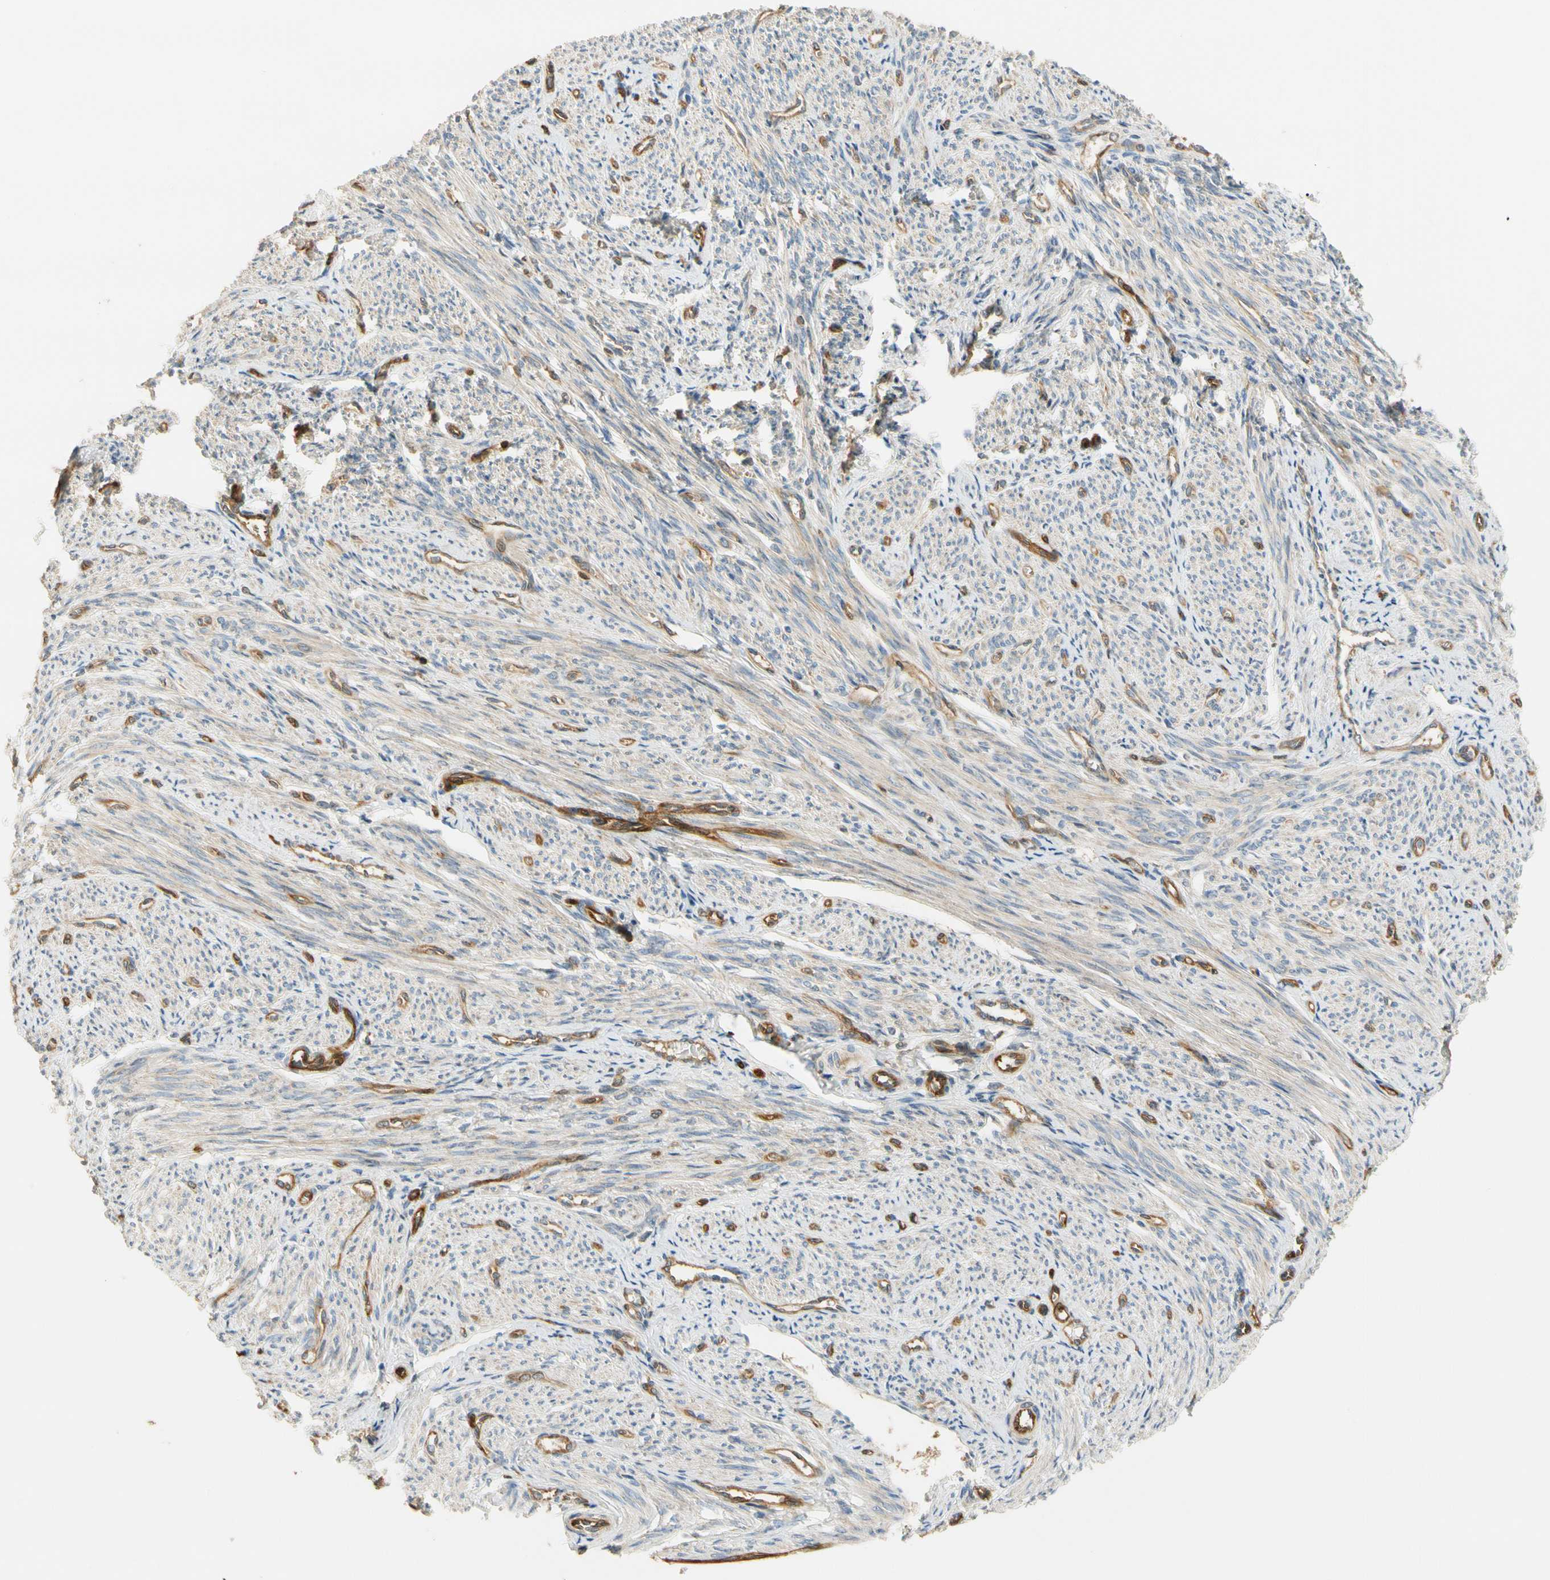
{"staining": {"intensity": "moderate", "quantity": ">75%", "location": "cytoplasmic/membranous"}, "tissue": "smooth muscle", "cell_type": "Smooth muscle cells", "image_type": "normal", "snomed": [{"axis": "morphology", "description": "Normal tissue, NOS"}, {"axis": "topography", "description": "Smooth muscle"}], "caption": "This image demonstrates immunohistochemistry staining of normal smooth muscle, with medium moderate cytoplasmic/membranous expression in approximately >75% of smooth muscle cells.", "gene": "PARP14", "patient": {"sex": "female", "age": 65}}